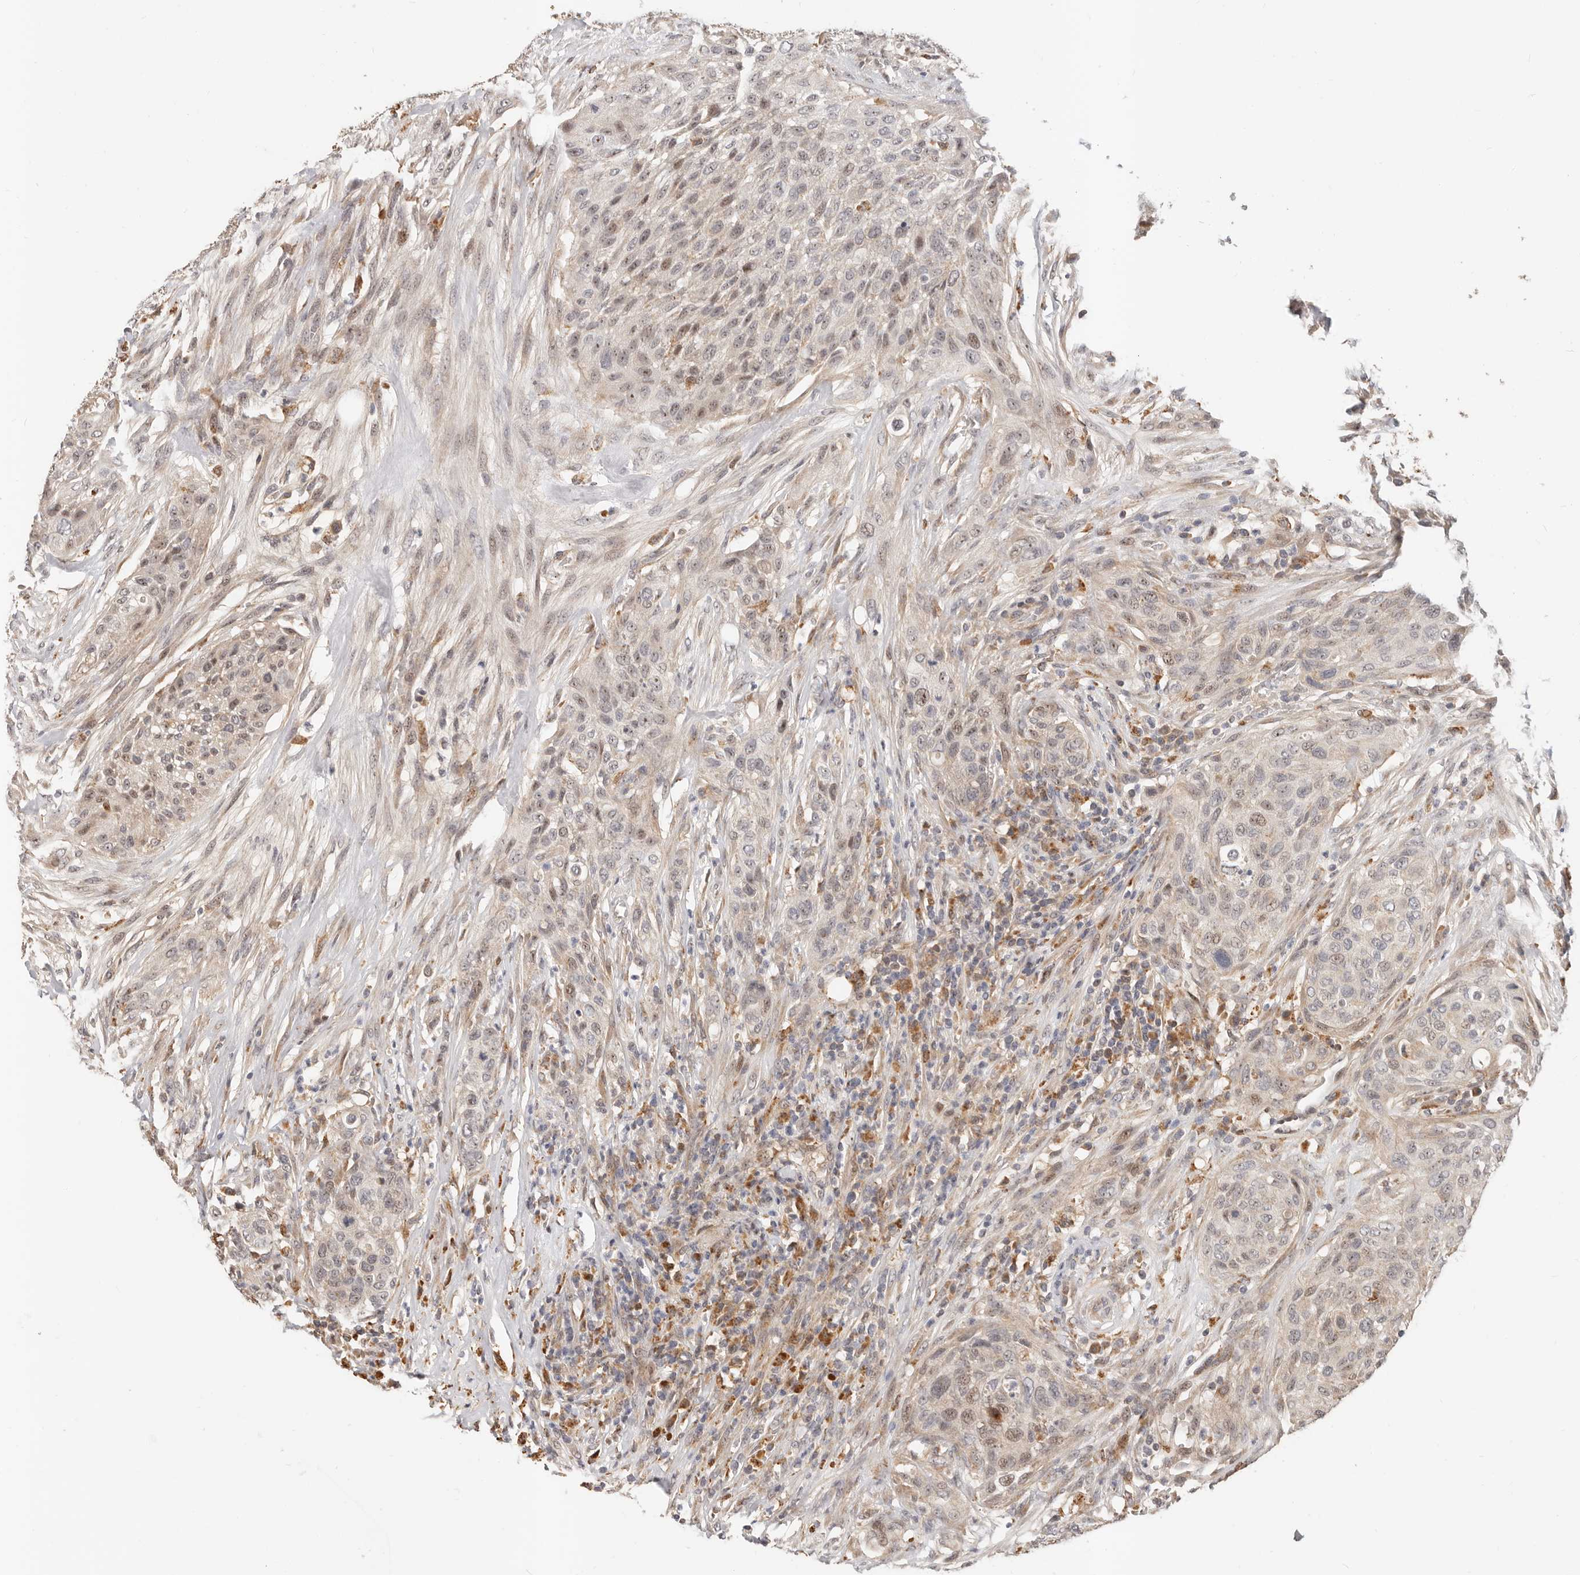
{"staining": {"intensity": "weak", "quantity": "25%-75%", "location": "nuclear"}, "tissue": "urothelial cancer", "cell_type": "Tumor cells", "image_type": "cancer", "snomed": [{"axis": "morphology", "description": "Urothelial carcinoma, High grade"}, {"axis": "topography", "description": "Urinary bladder"}], "caption": "A high-resolution photomicrograph shows IHC staining of high-grade urothelial carcinoma, which displays weak nuclear positivity in about 25%-75% of tumor cells.", "gene": "ZRANB1", "patient": {"sex": "male", "age": 35}}